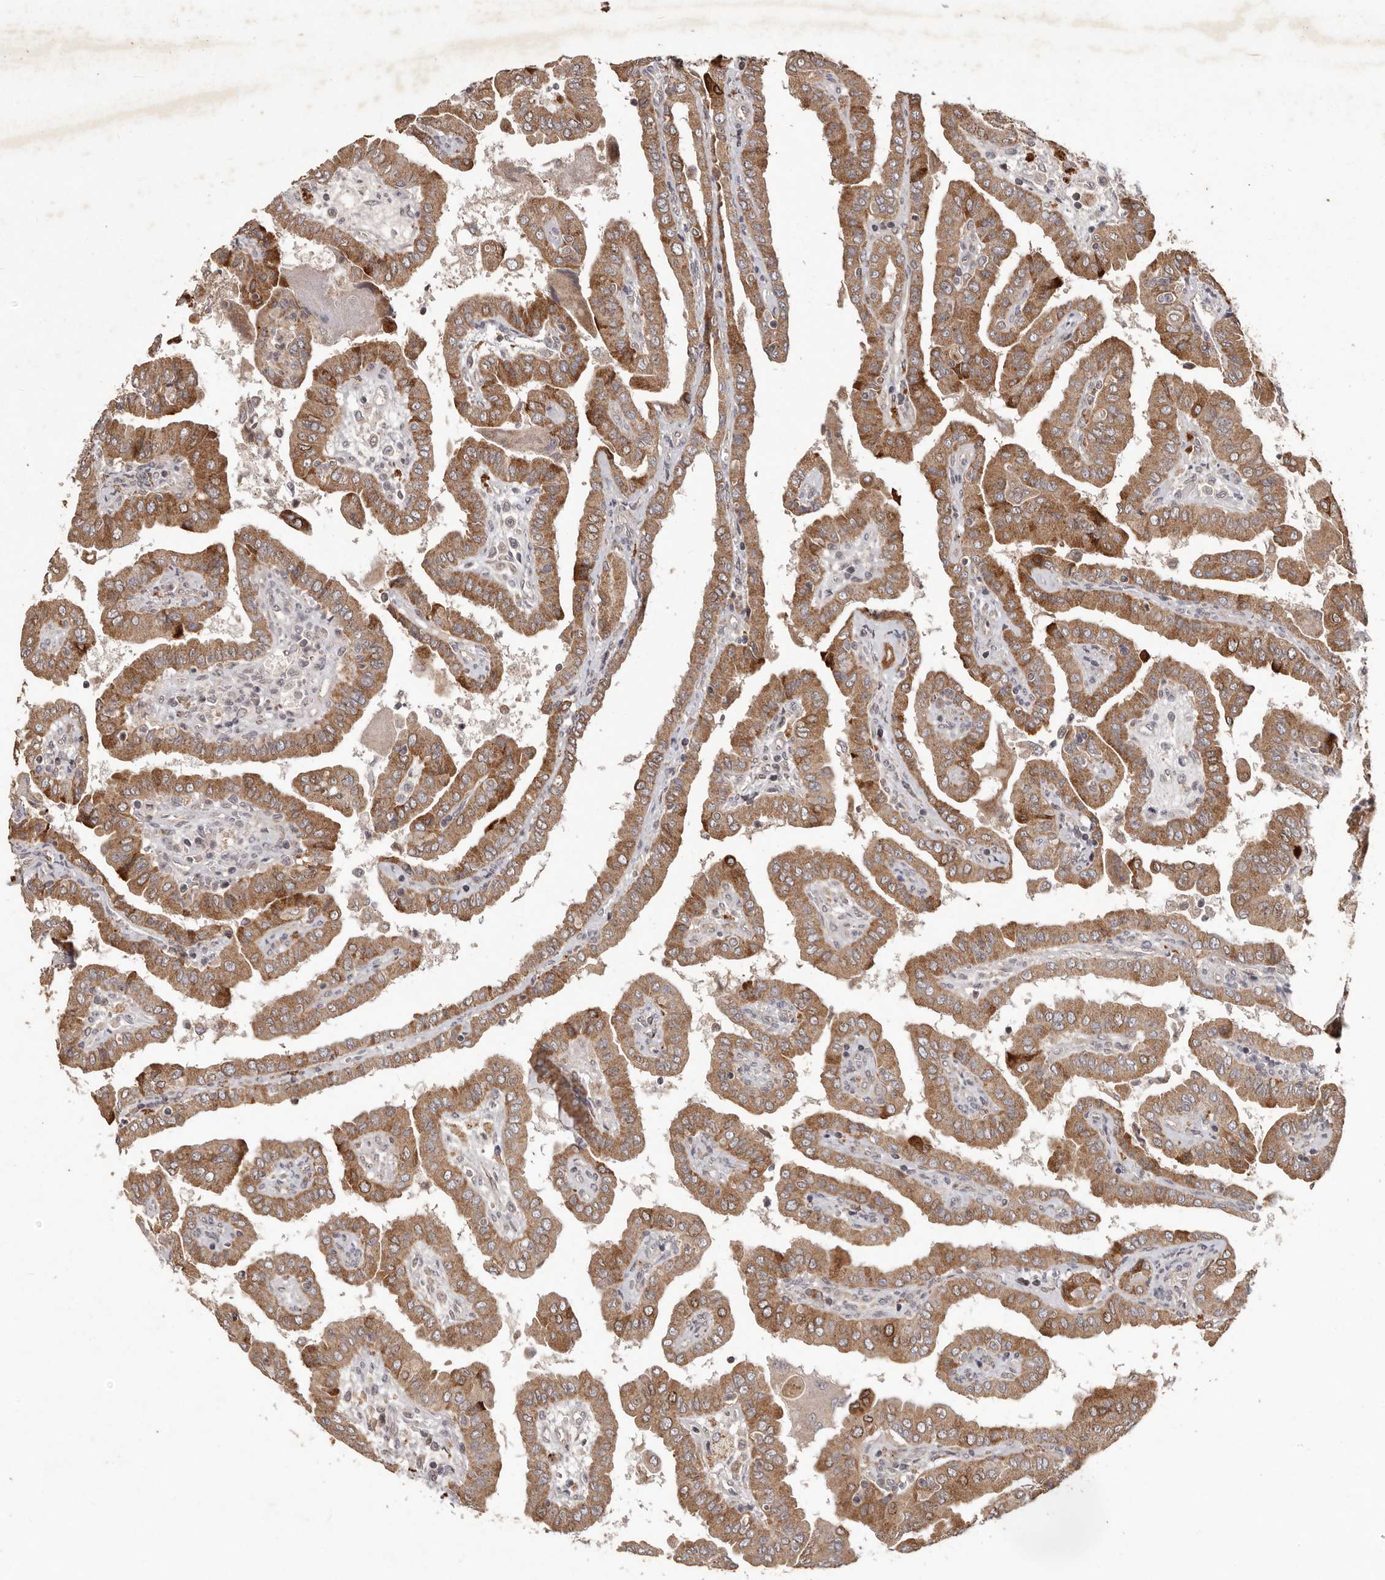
{"staining": {"intensity": "moderate", "quantity": ">75%", "location": "cytoplasmic/membranous"}, "tissue": "thyroid cancer", "cell_type": "Tumor cells", "image_type": "cancer", "snomed": [{"axis": "morphology", "description": "Papillary adenocarcinoma, NOS"}, {"axis": "topography", "description": "Thyroid gland"}], "caption": "Immunohistochemical staining of thyroid cancer shows medium levels of moderate cytoplasmic/membranous expression in about >75% of tumor cells.", "gene": "PLOD2", "patient": {"sex": "male", "age": 33}}